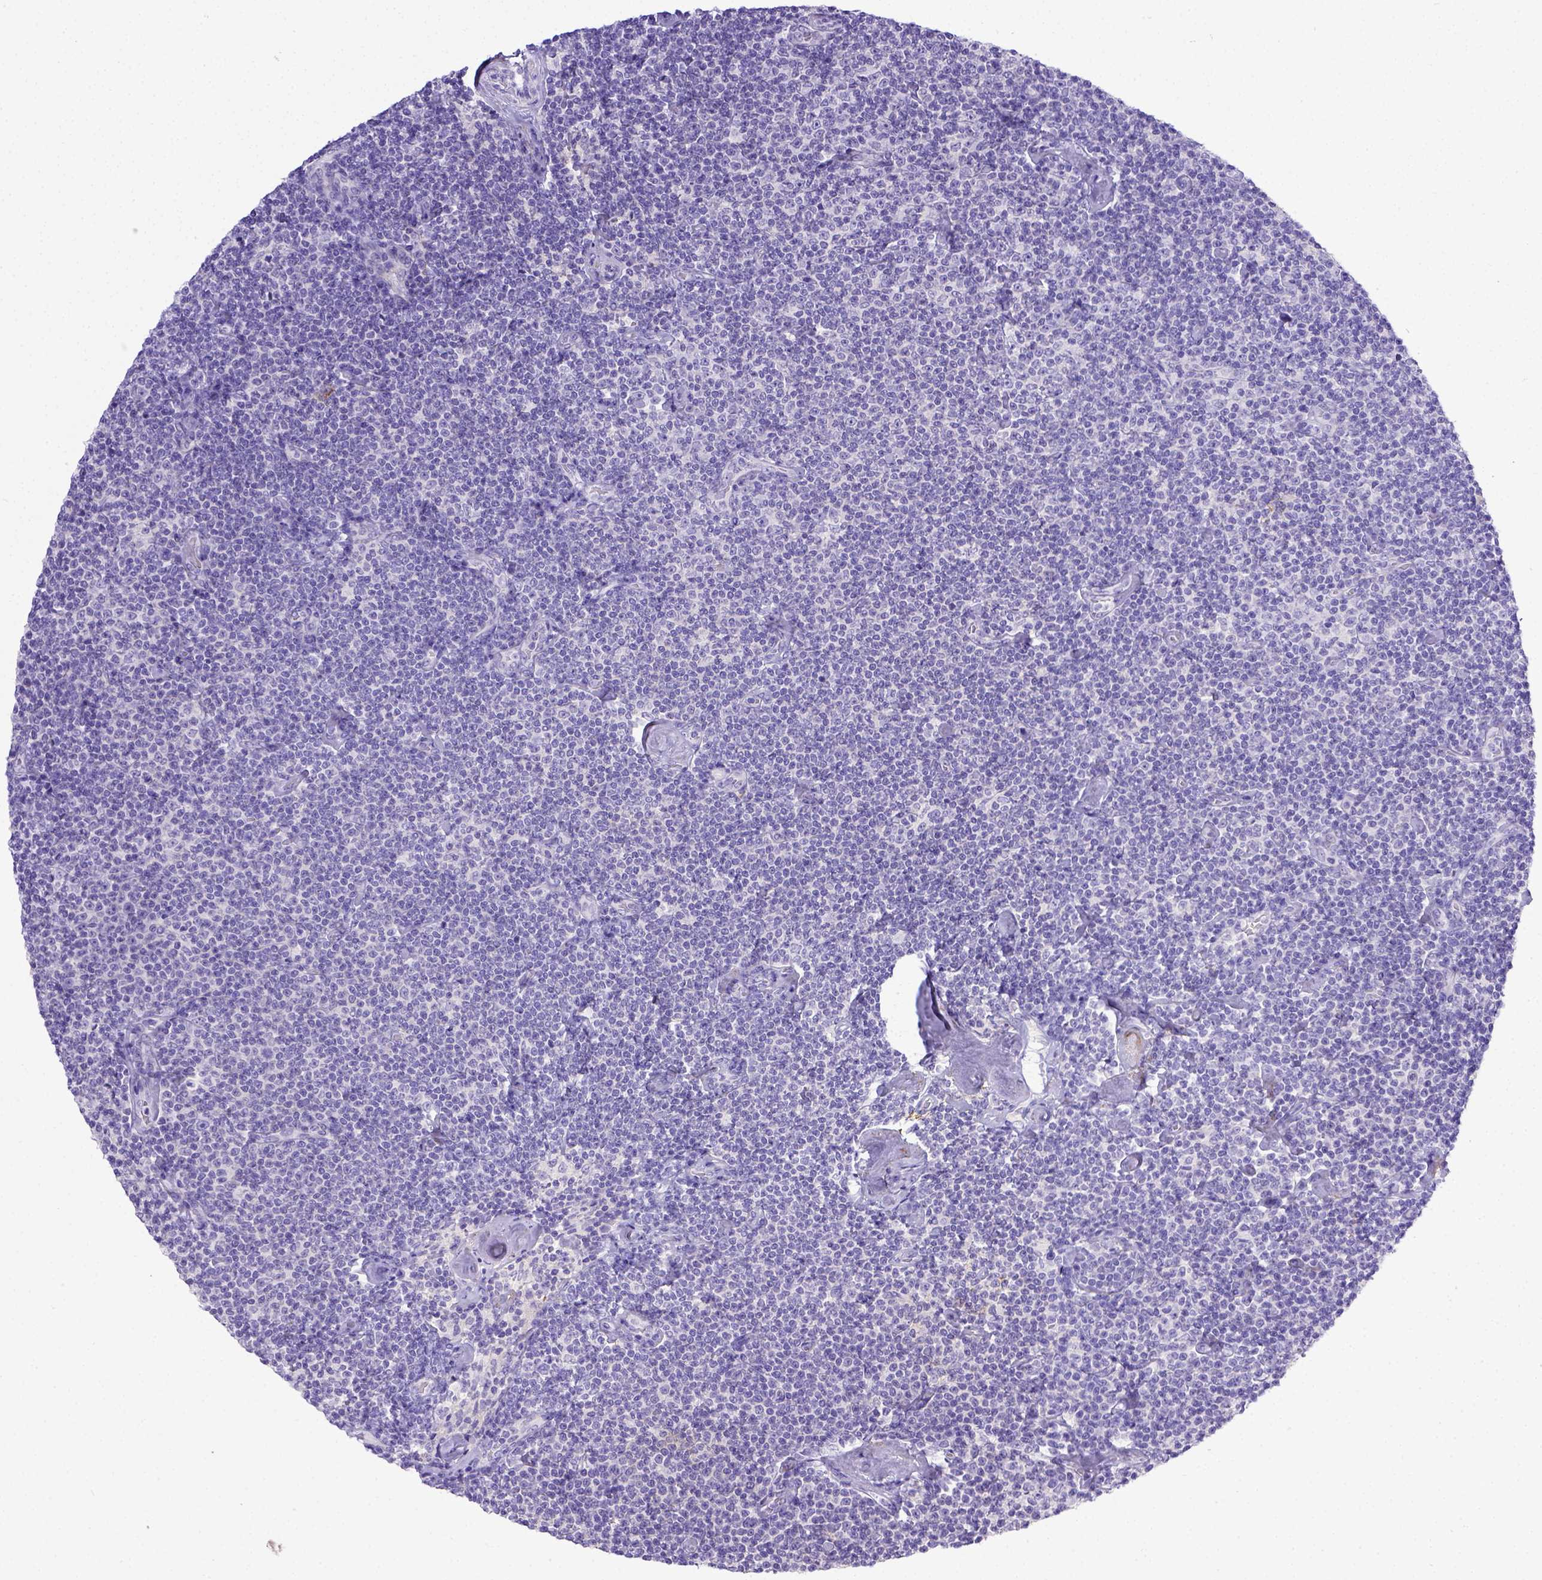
{"staining": {"intensity": "negative", "quantity": "none", "location": "none"}, "tissue": "lymphoma", "cell_type": "Tumor cells", "image_type": "cancer", "snomed": [{"axis": "morphology", "description": "Malignant lymphoma, non-Hodgkin's type, Low grade"}, {"axis": "topography", "description": "Lymph node"}], "caption": "An IHC histopathology image of low-grade malignant lymphoma, non-Hodgkin's type is shown. There is no staining in tumor cells of low-grade malignant lymphoma, non-Hodgkin's type. (DAB (3,3'-diaminobenzidine) IHC visualized using brightfield microscopy, high magnification).", "gene": "BTN1A1", "patient": {"sex": "male", "age": 81}}